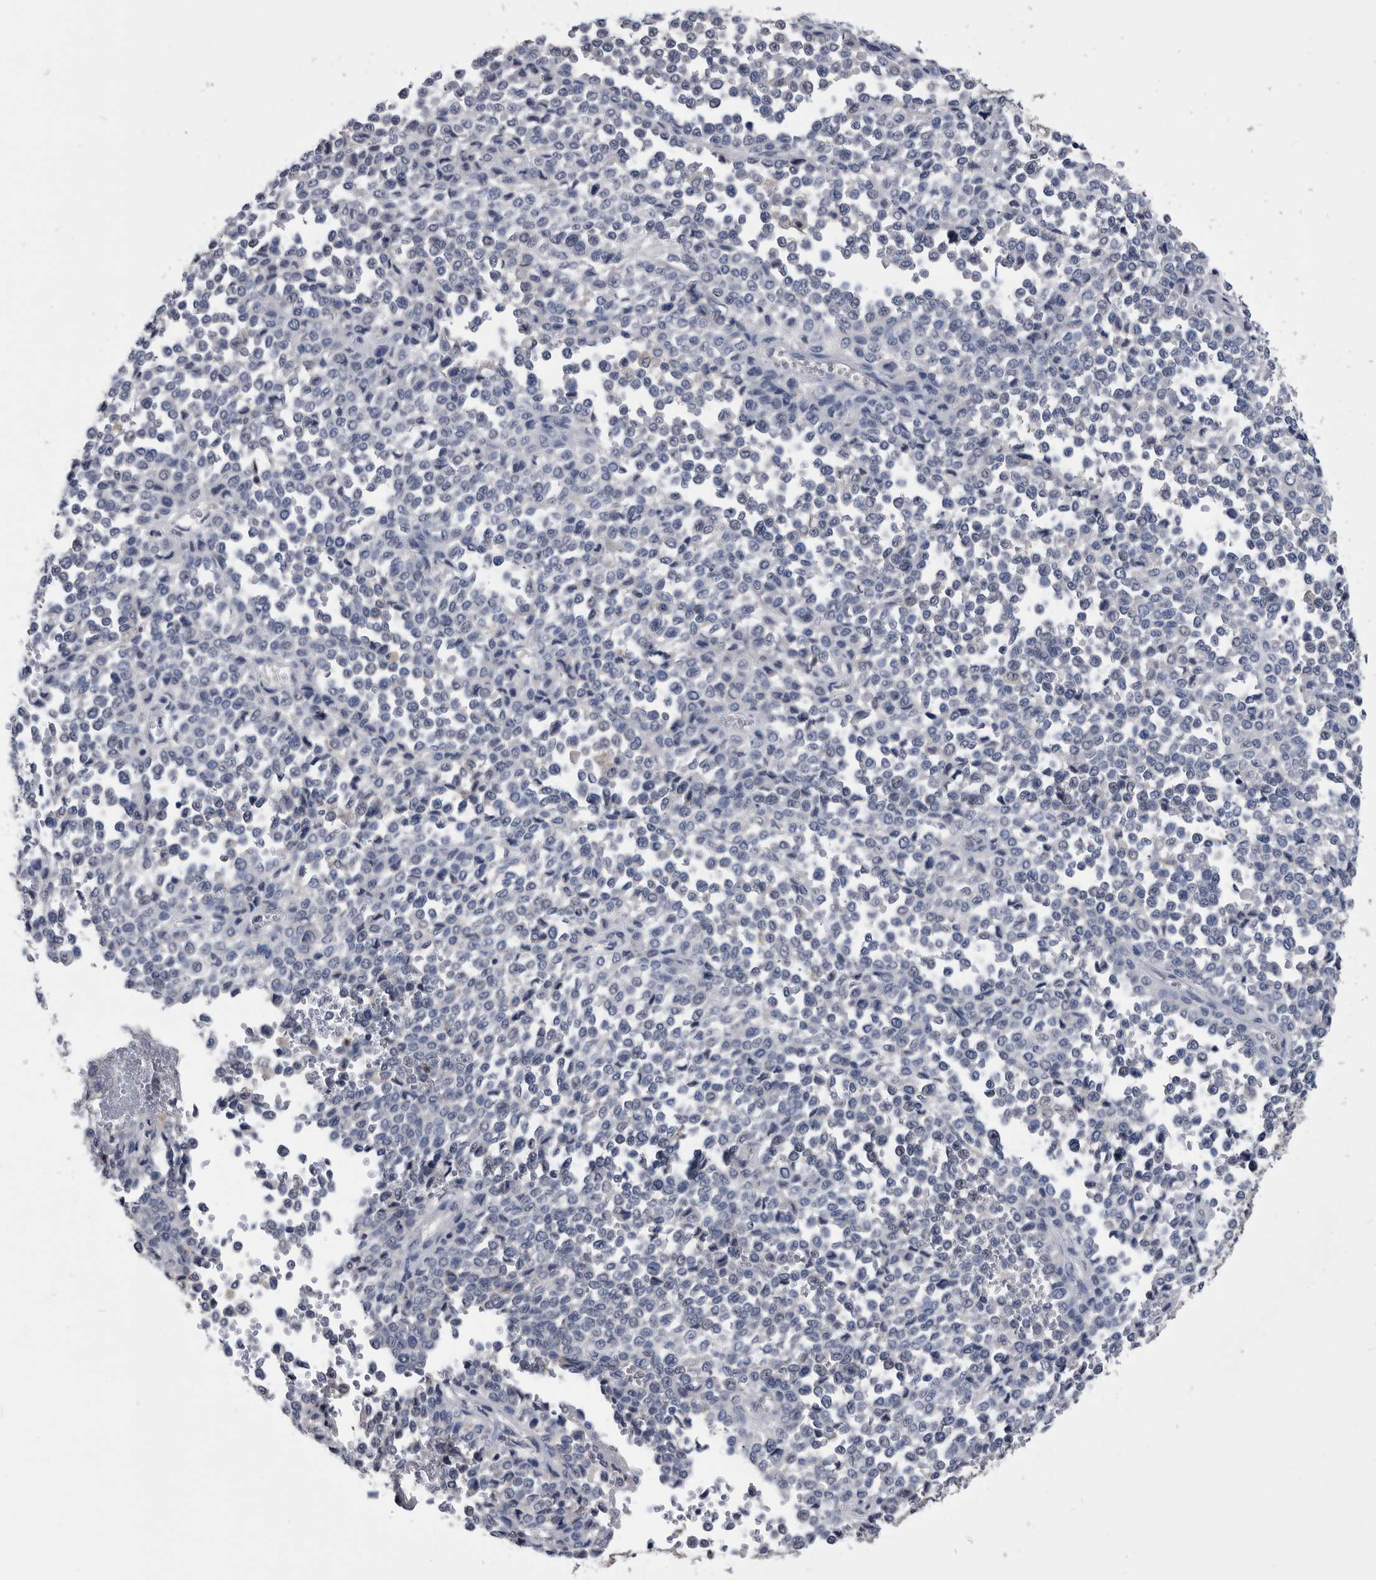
{"staining": {"intensity": "negative", "quantity": "none", "location": "none"}, "tissue": "melanoma", "cell_type": "Tumor cells", "image_type": "cancer", "snomed": [{"axis": "morphology", "description": "Malignant melanoma, Metastatic site"}, {"axis": "topography", "description": "Pancreas"}], "caption": "Immunohistochemistry (IHC) image of malignant melanoma (metastatic site) stained for a protein (brown), which exhibits no positivity in tumor cells.", "gene": "PDXK", "patient": {"sex": "female", "age": 30}}